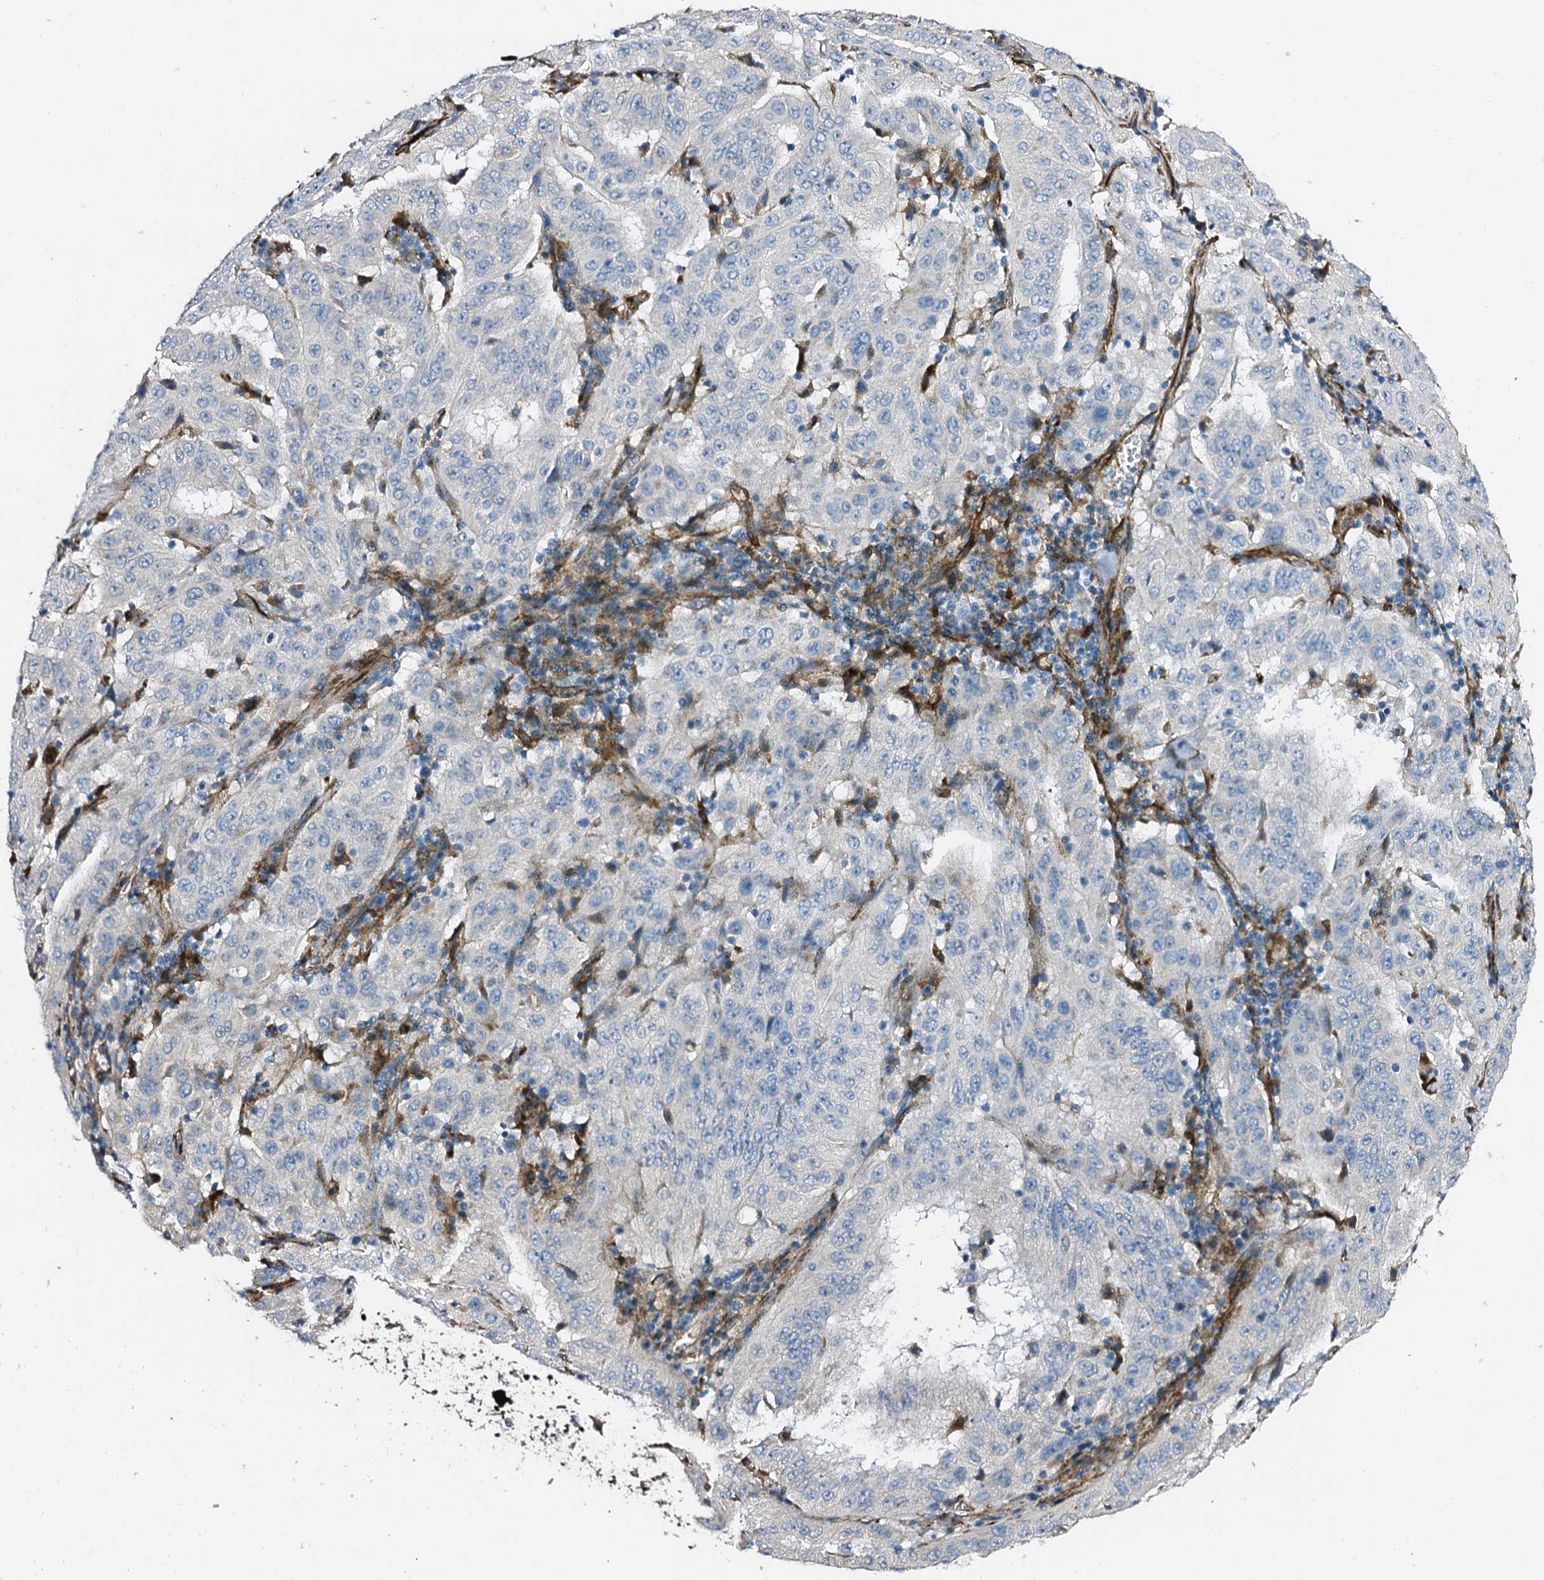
{"staining": {"intensity": "negative", "quantity": "none", "location": "none"}, "tissue": "pancreatic cancer", "cell_type": "Tumor cells", "image_type": "cancer", "snomed": [{"axis": "morphology", "description": "Adenocarcinoma, NOS"}, {"axis": "topography", "description": "Pancreas"}], "caption": "Pancreatic cancer (adenocarcinoma) stained for a protein using immunohistochemistry (IHC) reveals no staining tumor cells.", "gene": "DBX1", "patient": {"sex": "male", "age": 63}}